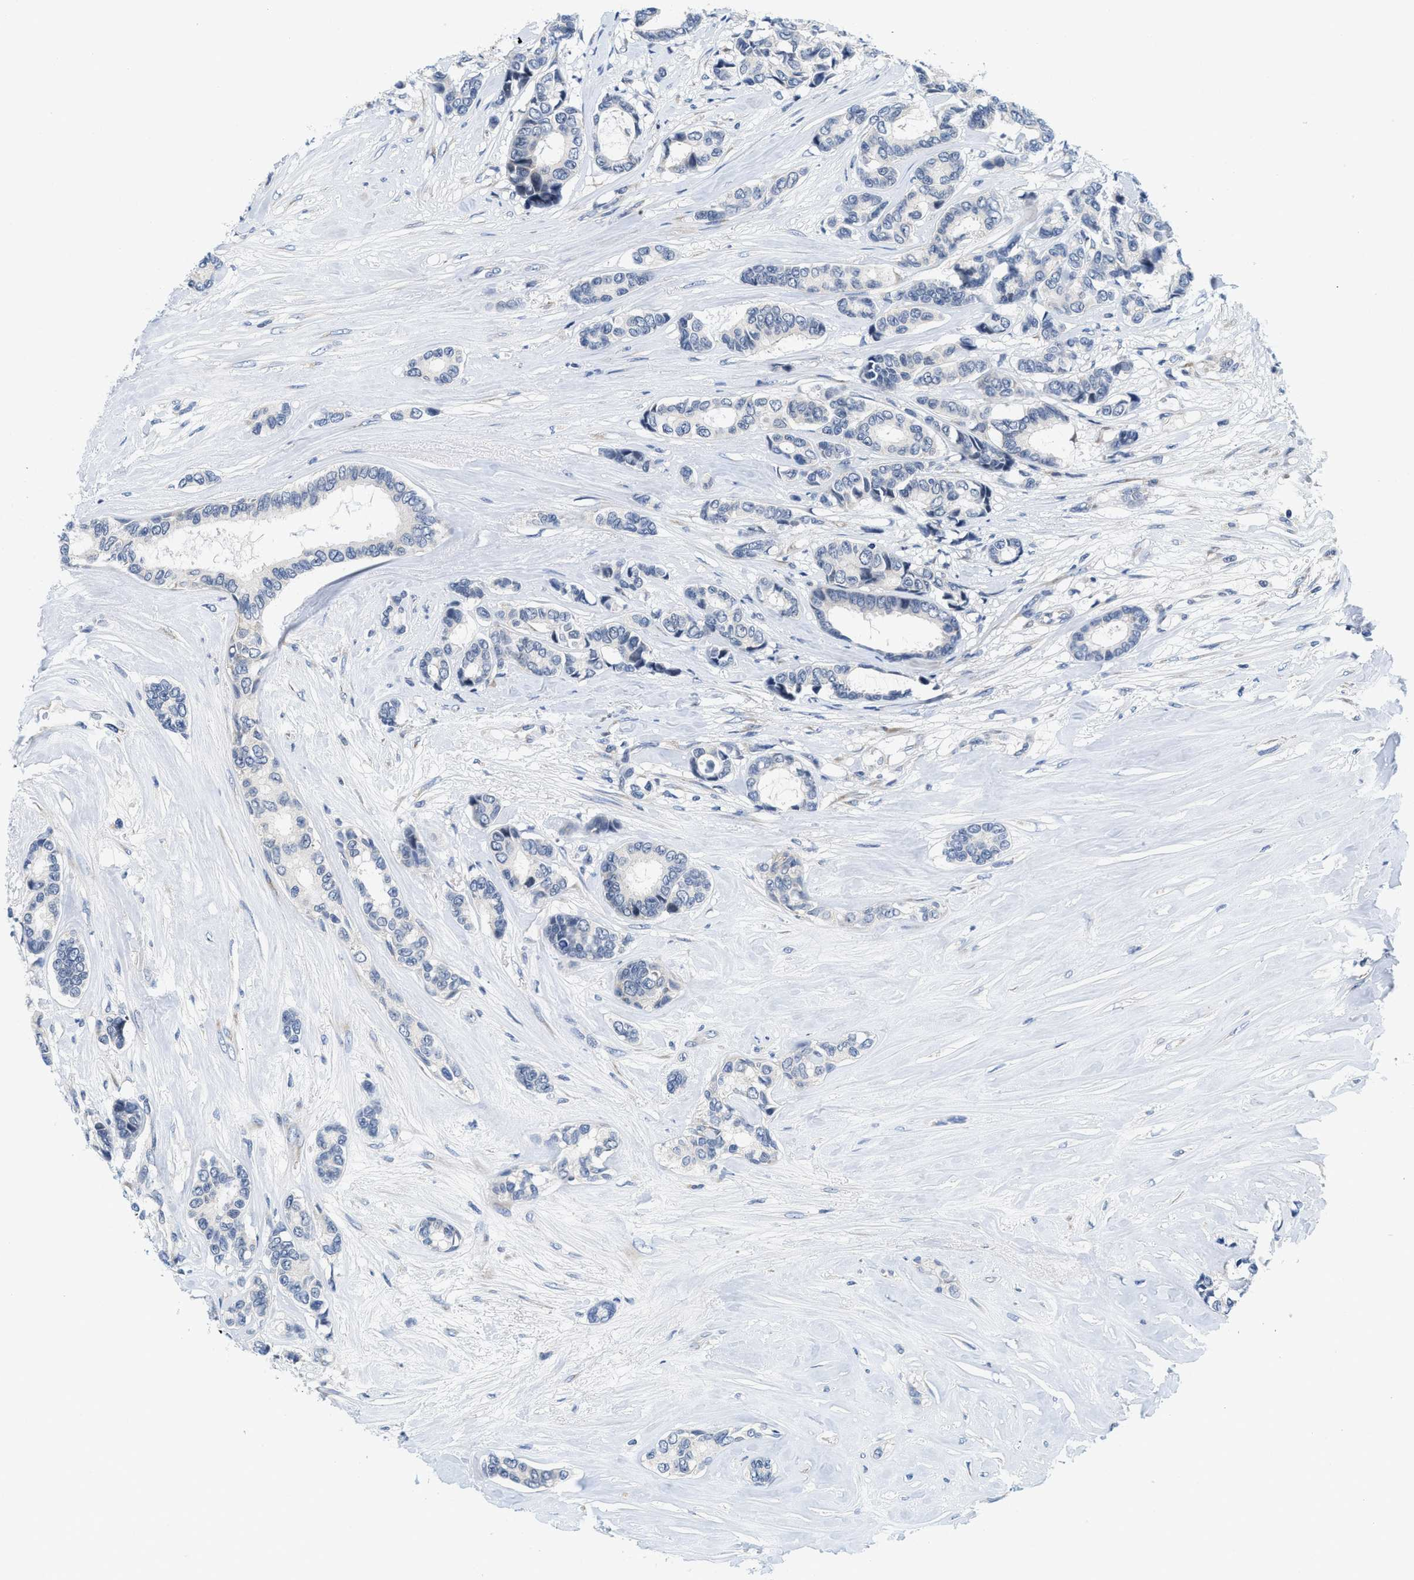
{"staining": {"intensity": "negative", "quantity": "none", "location": "none"}, "tissue": "breast cancer", "cell_type": "Tumor cells", "image_type": "cancer", "snomed": [{"axis": "morphology", "description": "Duct carcinoma"}, {"axis": "topography", "description": "Breast"}], "caption": "Breast cancer was stained to show a protein in brown. There is no significant expression in tumor cells.", "gene": "IKBKE", "patient": {"sex": "female", "age": 87}}